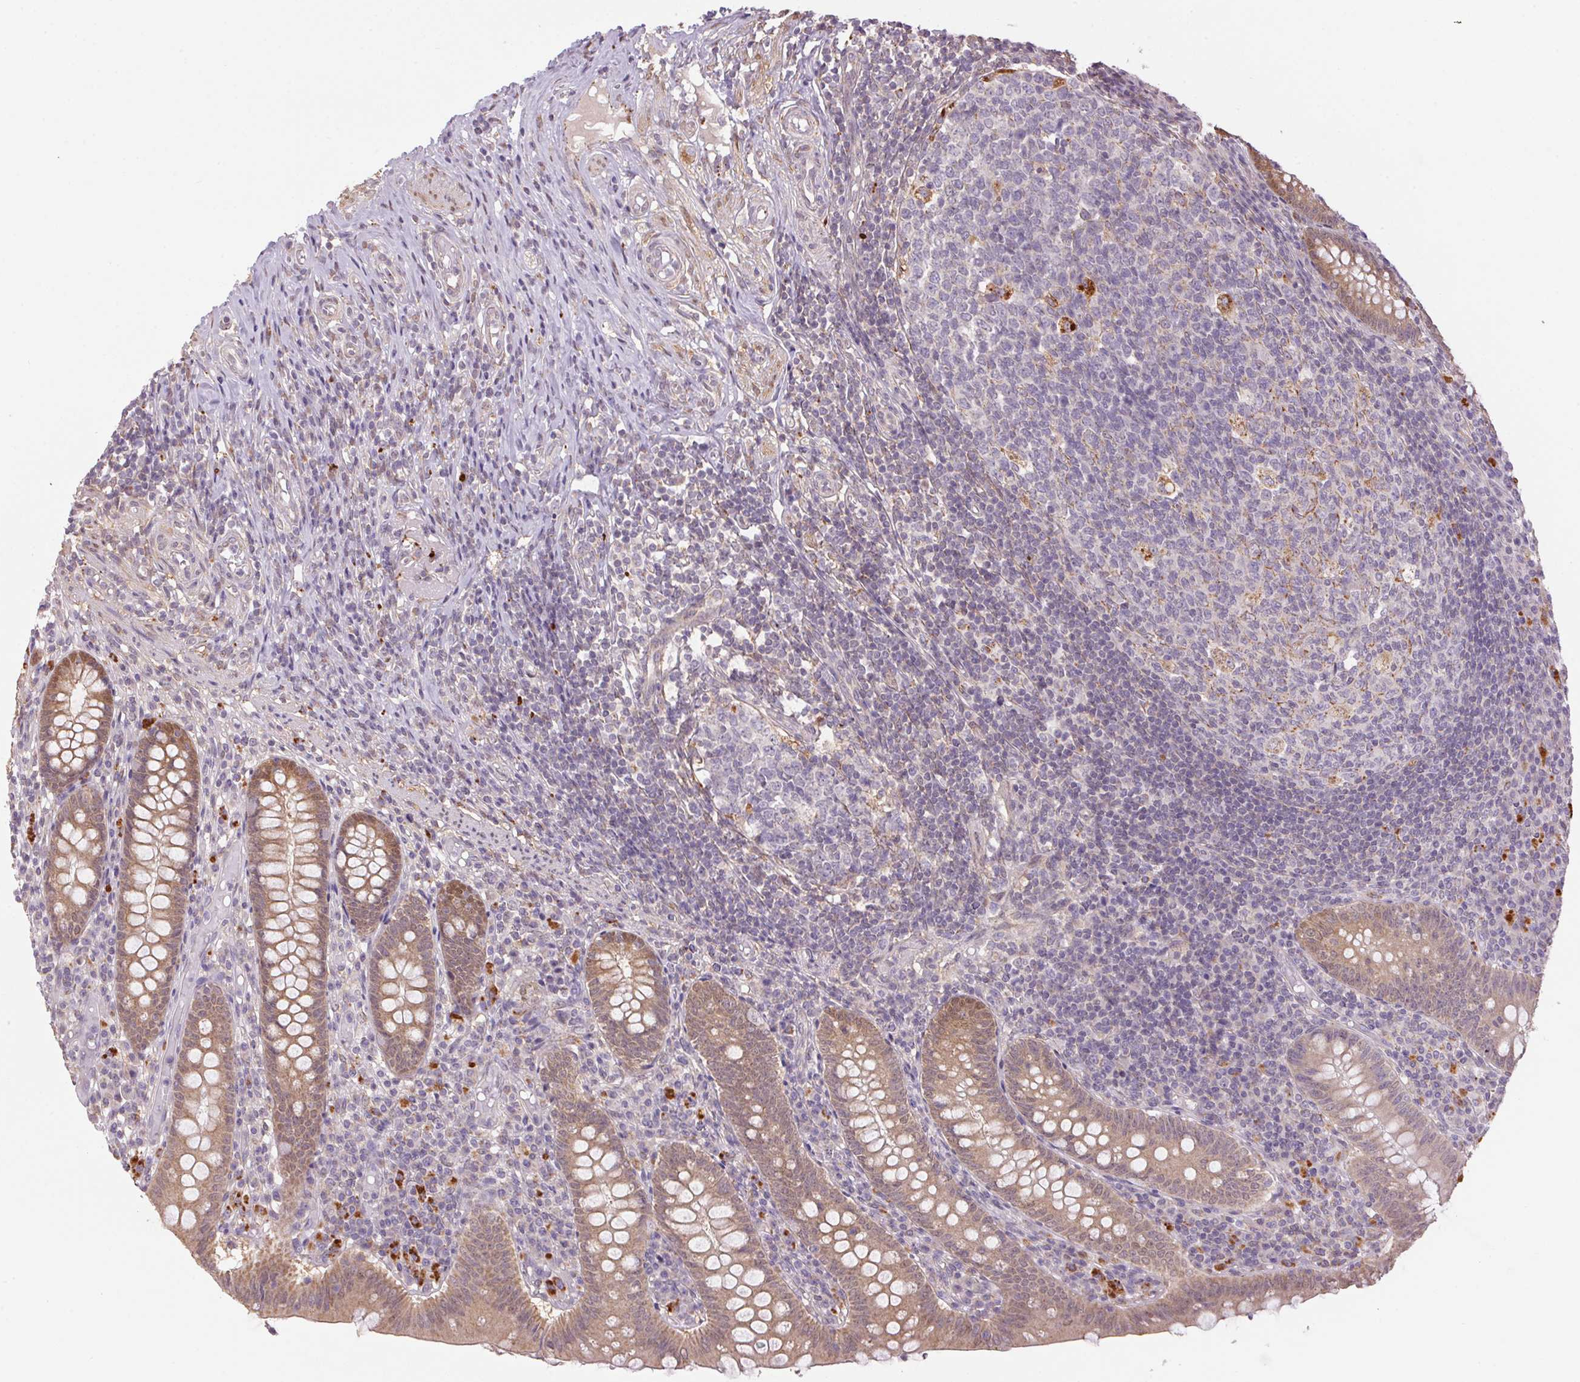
{"staining": {"intensity": "weak", "quantity": ">75%", "location": "cytoplasmic/membranous"}, "tissue": "appendix", "cell_type": "Glandular cells", "image_type": "normal", "snomed": [{"axis": "morphology", "description": "Normal tissue, NOS"}, {"axis": "topography", "description": "Appendix"}], "caption": "Brown immunohistochemical staining in normal appendix displays weak cytoplasmic/membranous staining in about >75% of glandular cells. Using DAB (brown) and hematoxylin (blue) stains, captured at high magnification using brightfield microscopy.", "gene": "ADH5", "patient": {"sex": "male", "age": 18}}